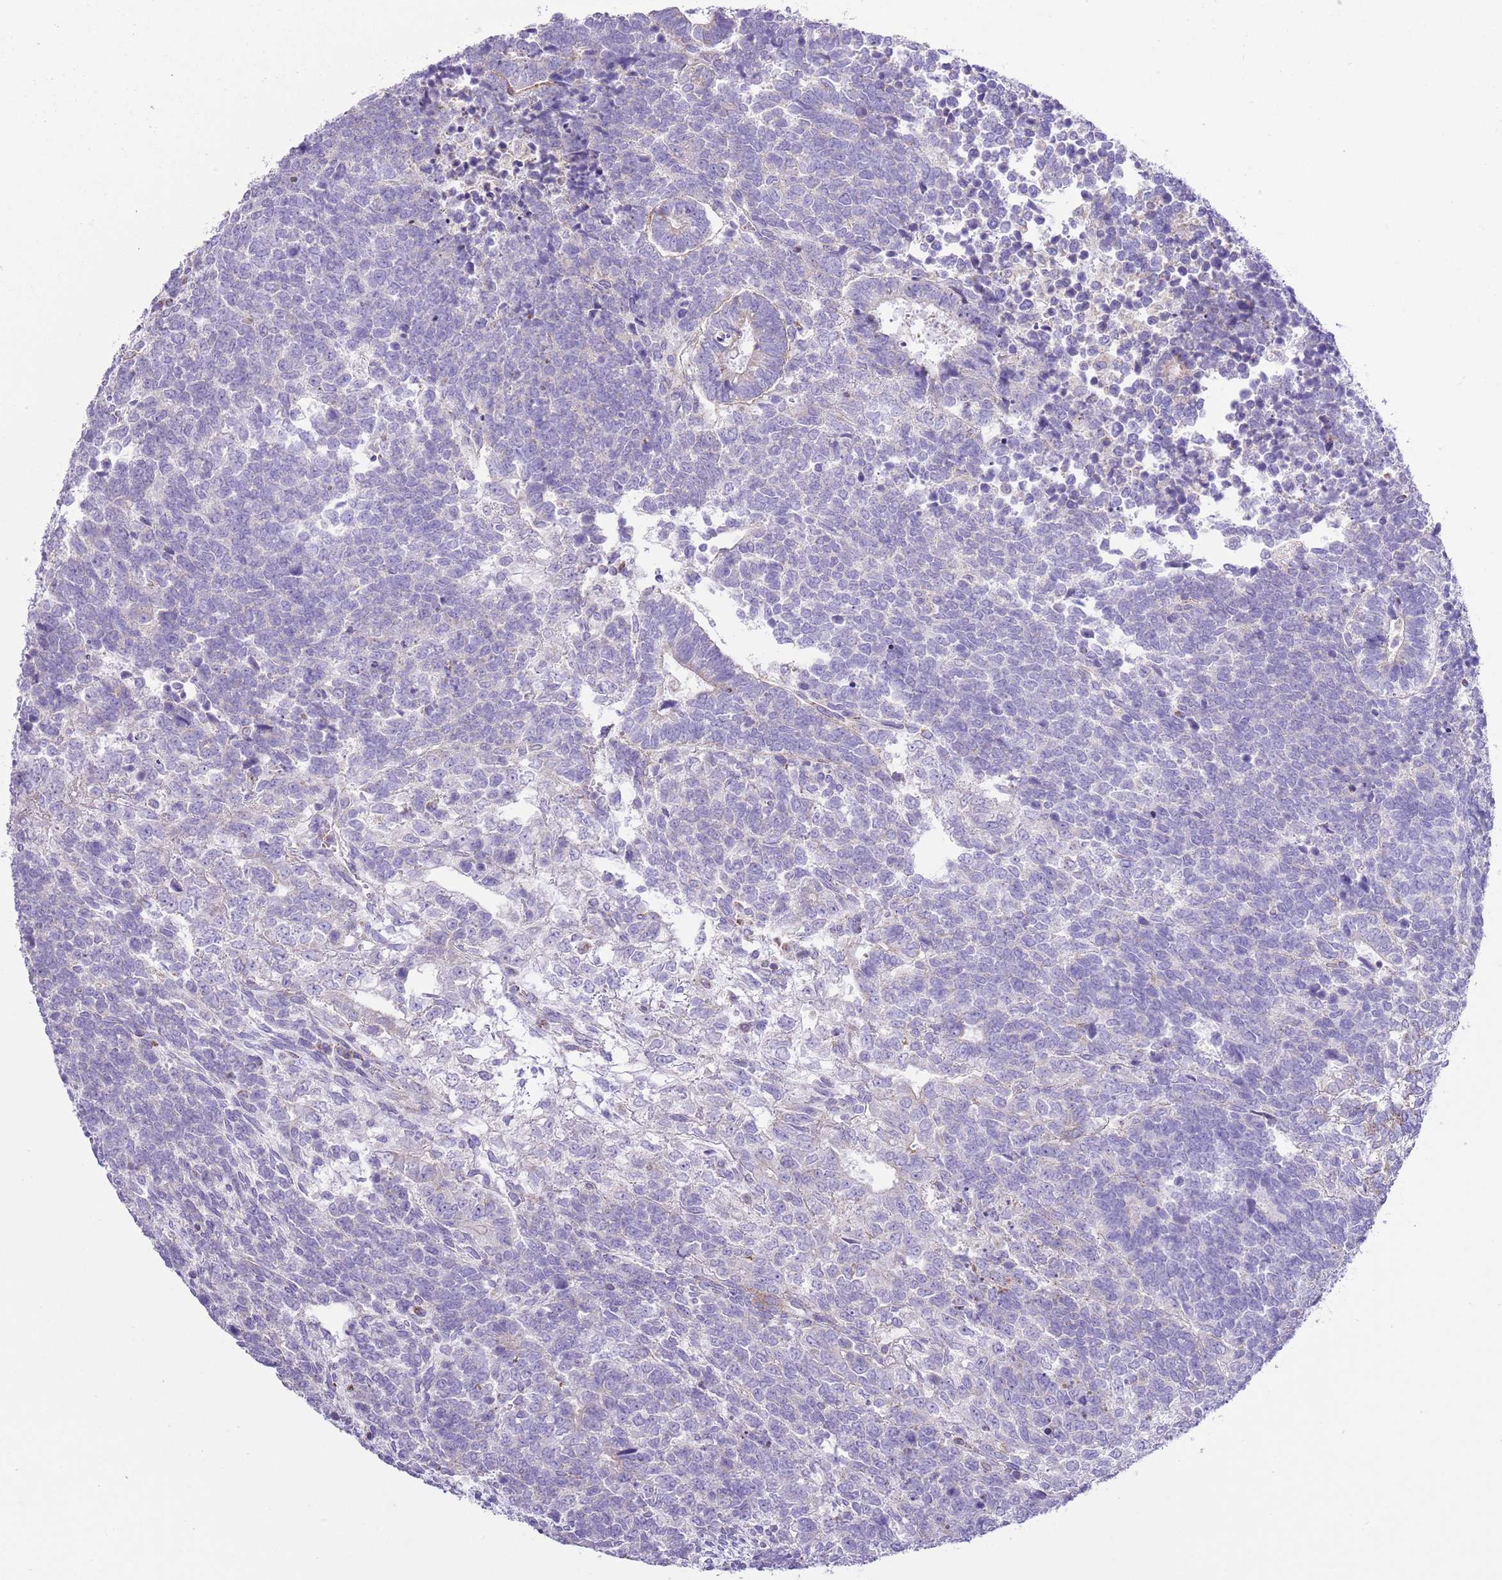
{"staining": {"intensity": "negative", "quantity": "none", "location": "none"}, "tissue": "testis cancer", "cell_type": "Tumor cells", "image_type": "cancer", "snomed": [{"axis": "morphology", "description": "Carcinoma, Embryonal, NOS"}, {"axis": "topography", "description": "Testis"}], "caption": "An immunohistochemistry image of testis embryonal carcinoma is shown. There is no staining in tumor cells of testis embryonal carcinoma.", "gene": "ATP6V1B1", "patient": {"sex": "male", "age": 23}}